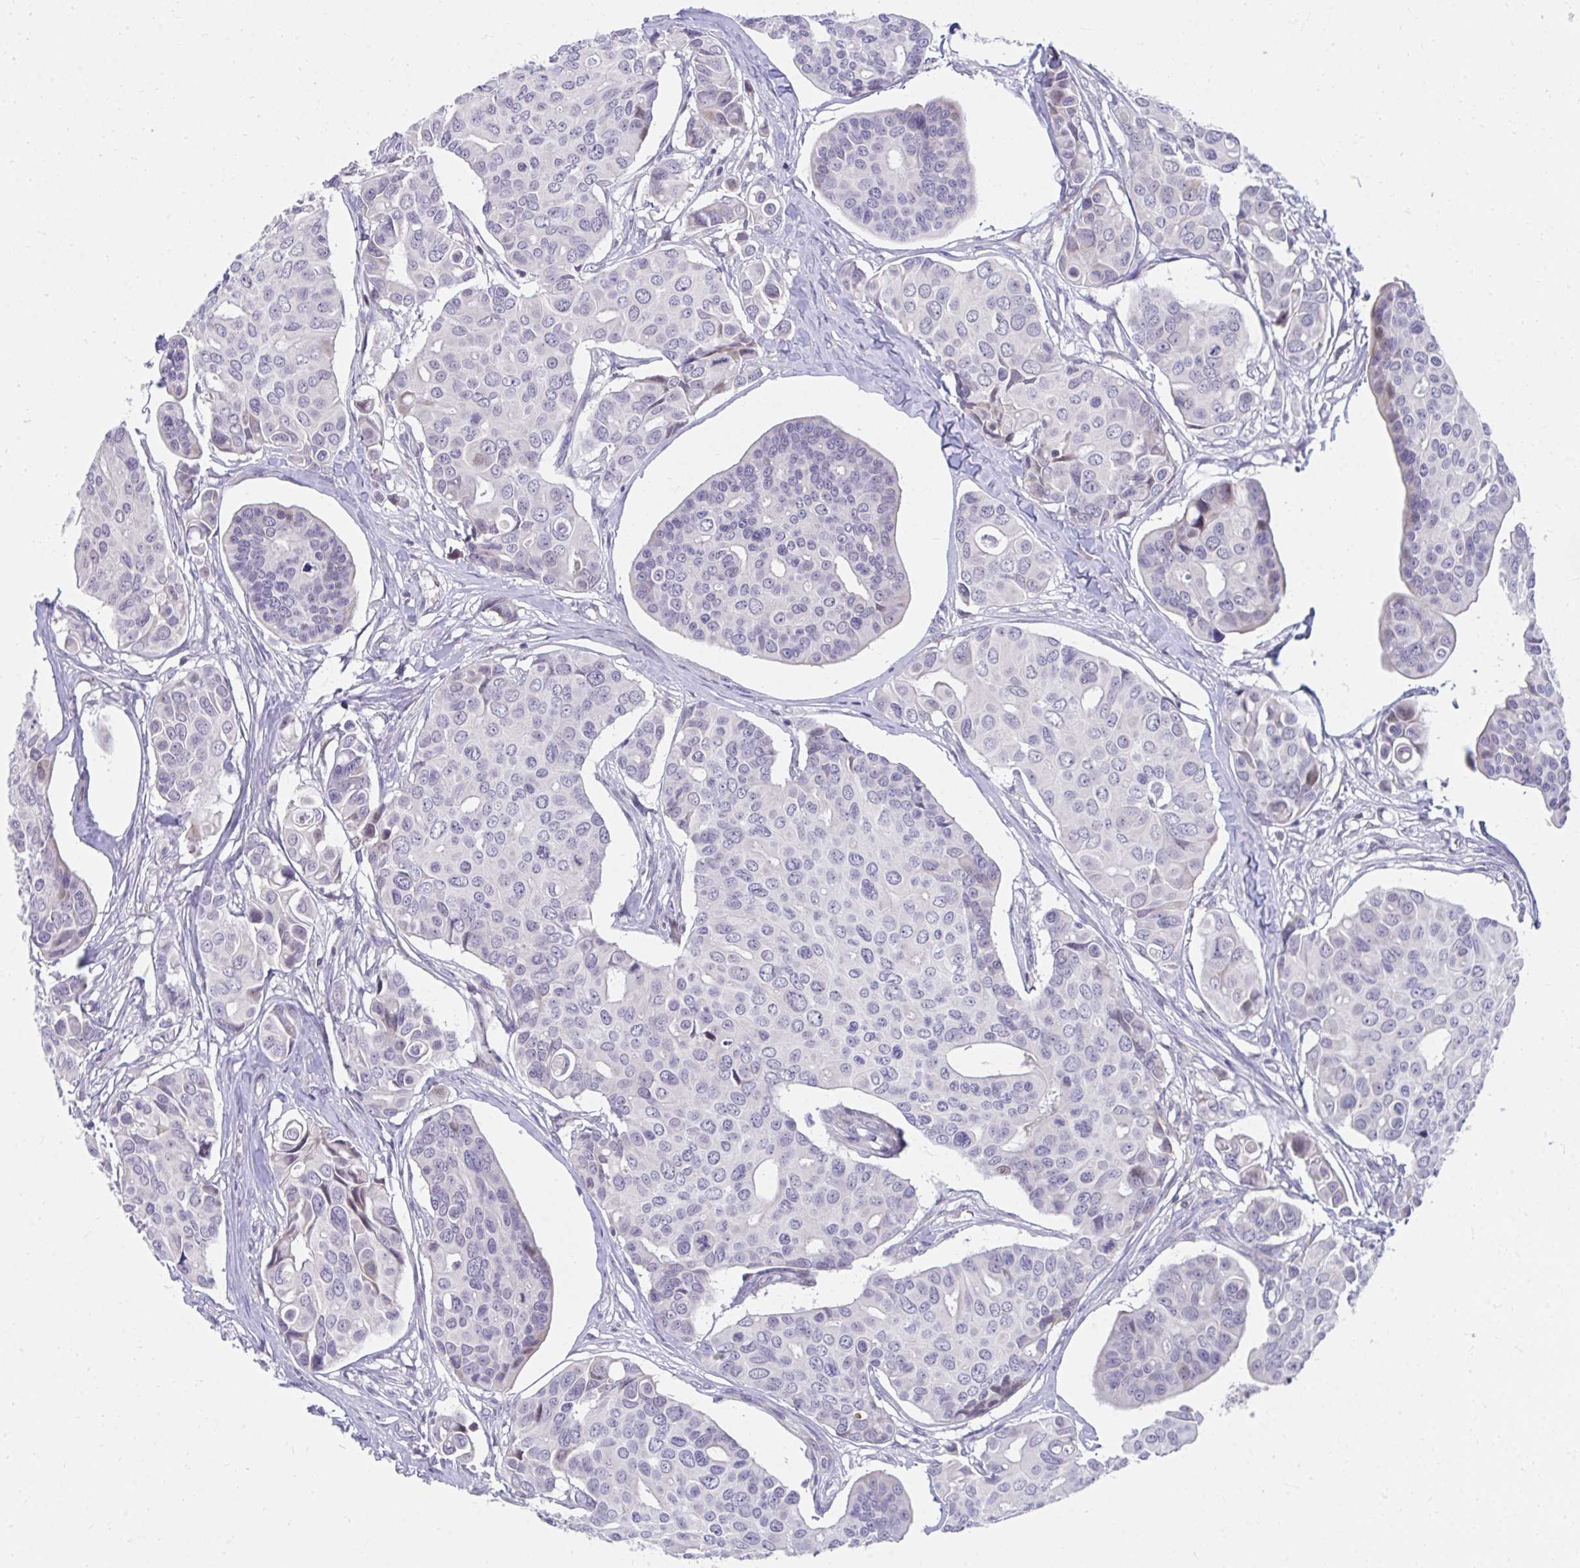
{"staining": {"intensity": "negative", "quantity": "none", "location": "none"}, "tissue": "breast cancer", "cell_type": "Tumor cells", "image_type": "cancer", "snomed": [{"axis": "morphology", "description": "Normal tissue, NOS"}, {"axis": "morphology", "description": "Duct carcinoma"}, {"axis": "topography", "description": "Skin"}, {"axis": "topography", "description": "Breast"}], "caption": "Breast cancer was stained to show a protein in brown. There is no significant positivity in tumor cells.", "gene": "SLAMF7", "patient": {"sex": "female", "age": 54}}